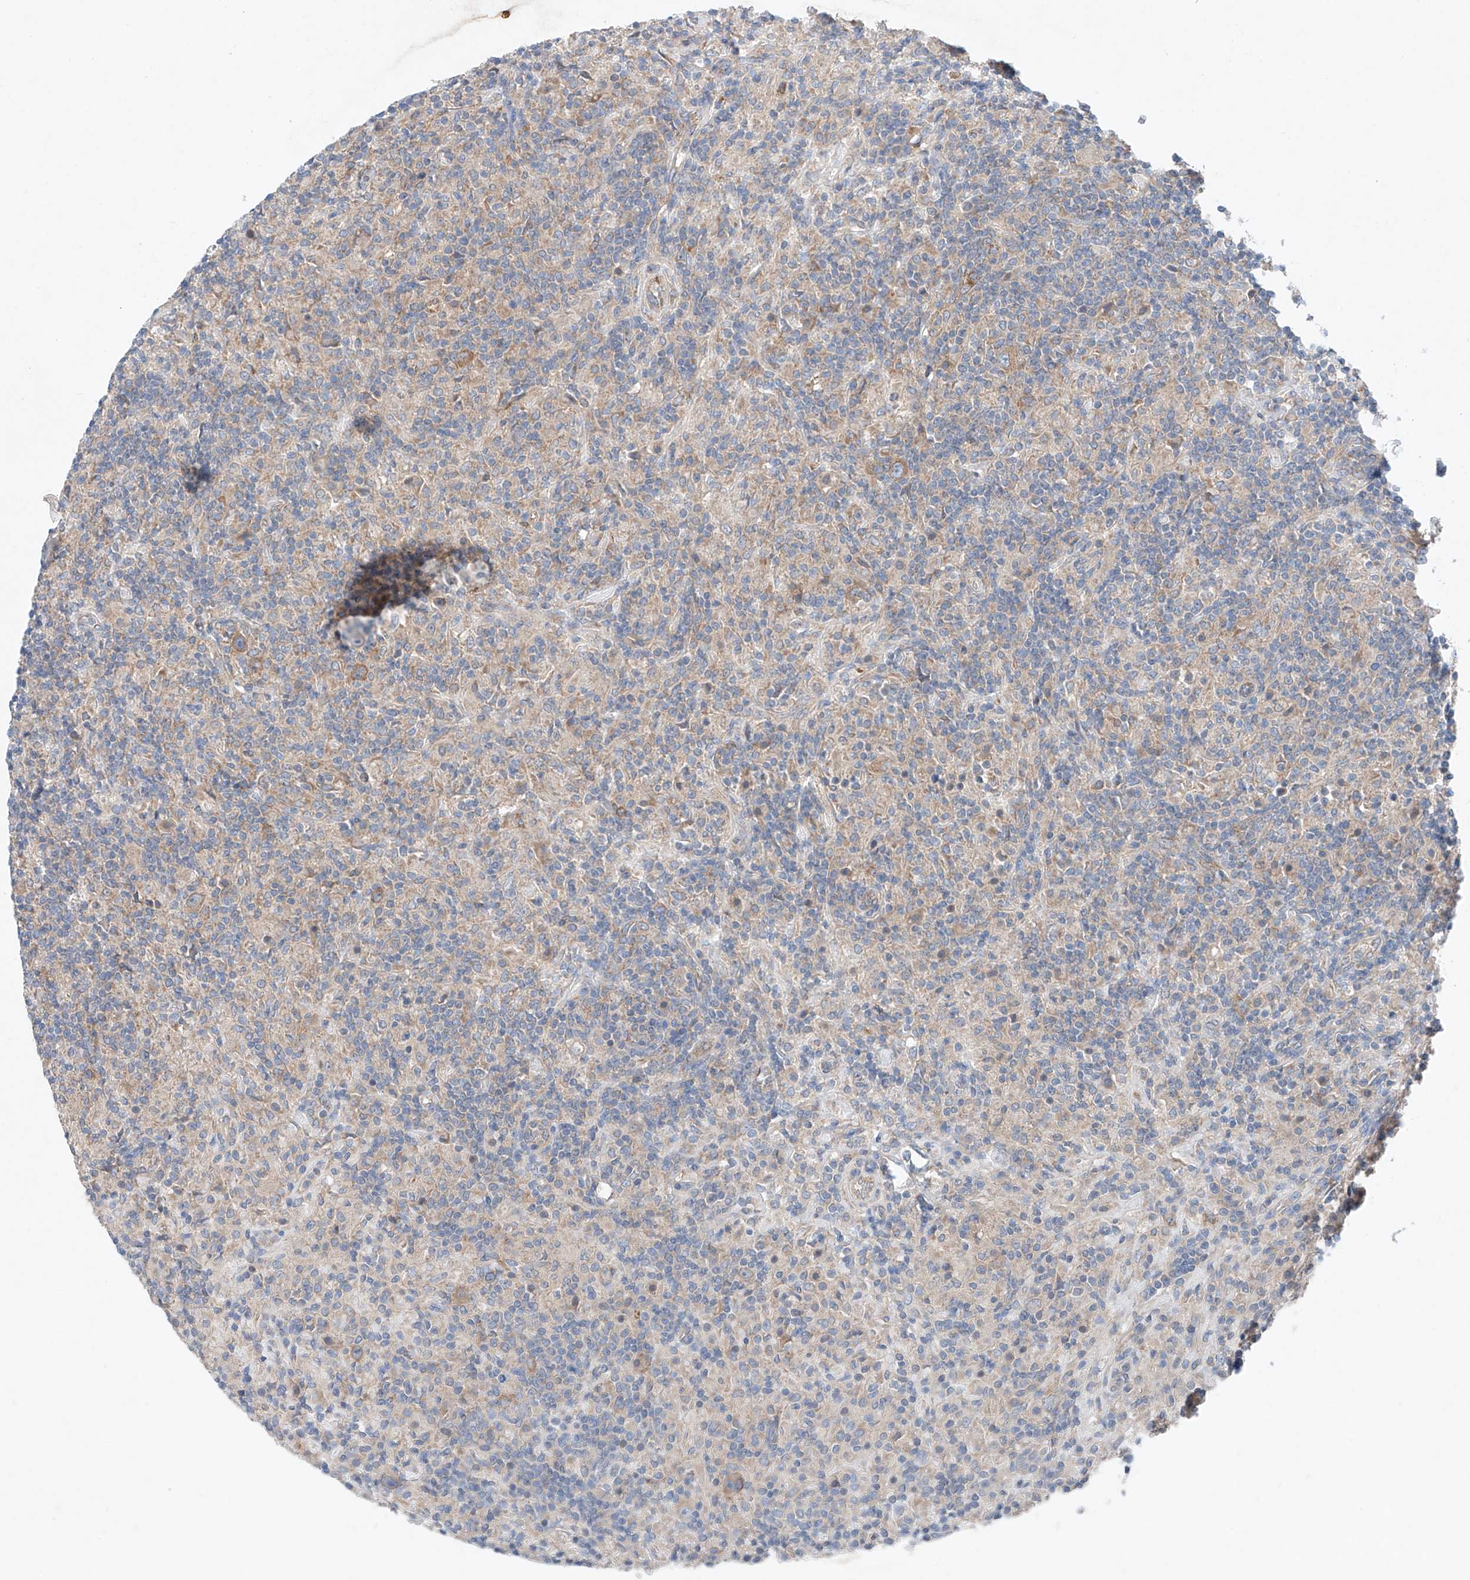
{"staining": {"intensity": "weak", "quantity": "<25%", "location": "cytoplasmic/membranous"}, "tissue": "lymphoma", "cell_type": "Tumor cells", "image_type": "cancer", "snomed": [{"axis": "morphology", "description": "Hodgkin's disease, NOS"}, {"axis": "topography", "description": "Lymph node"}], "caption": "An image of Hodgkin's disease stained for a protein displays no brown staining in tumor cells.", "gene": "FASTK", "patient": {"sex": "male", "age": 70}}